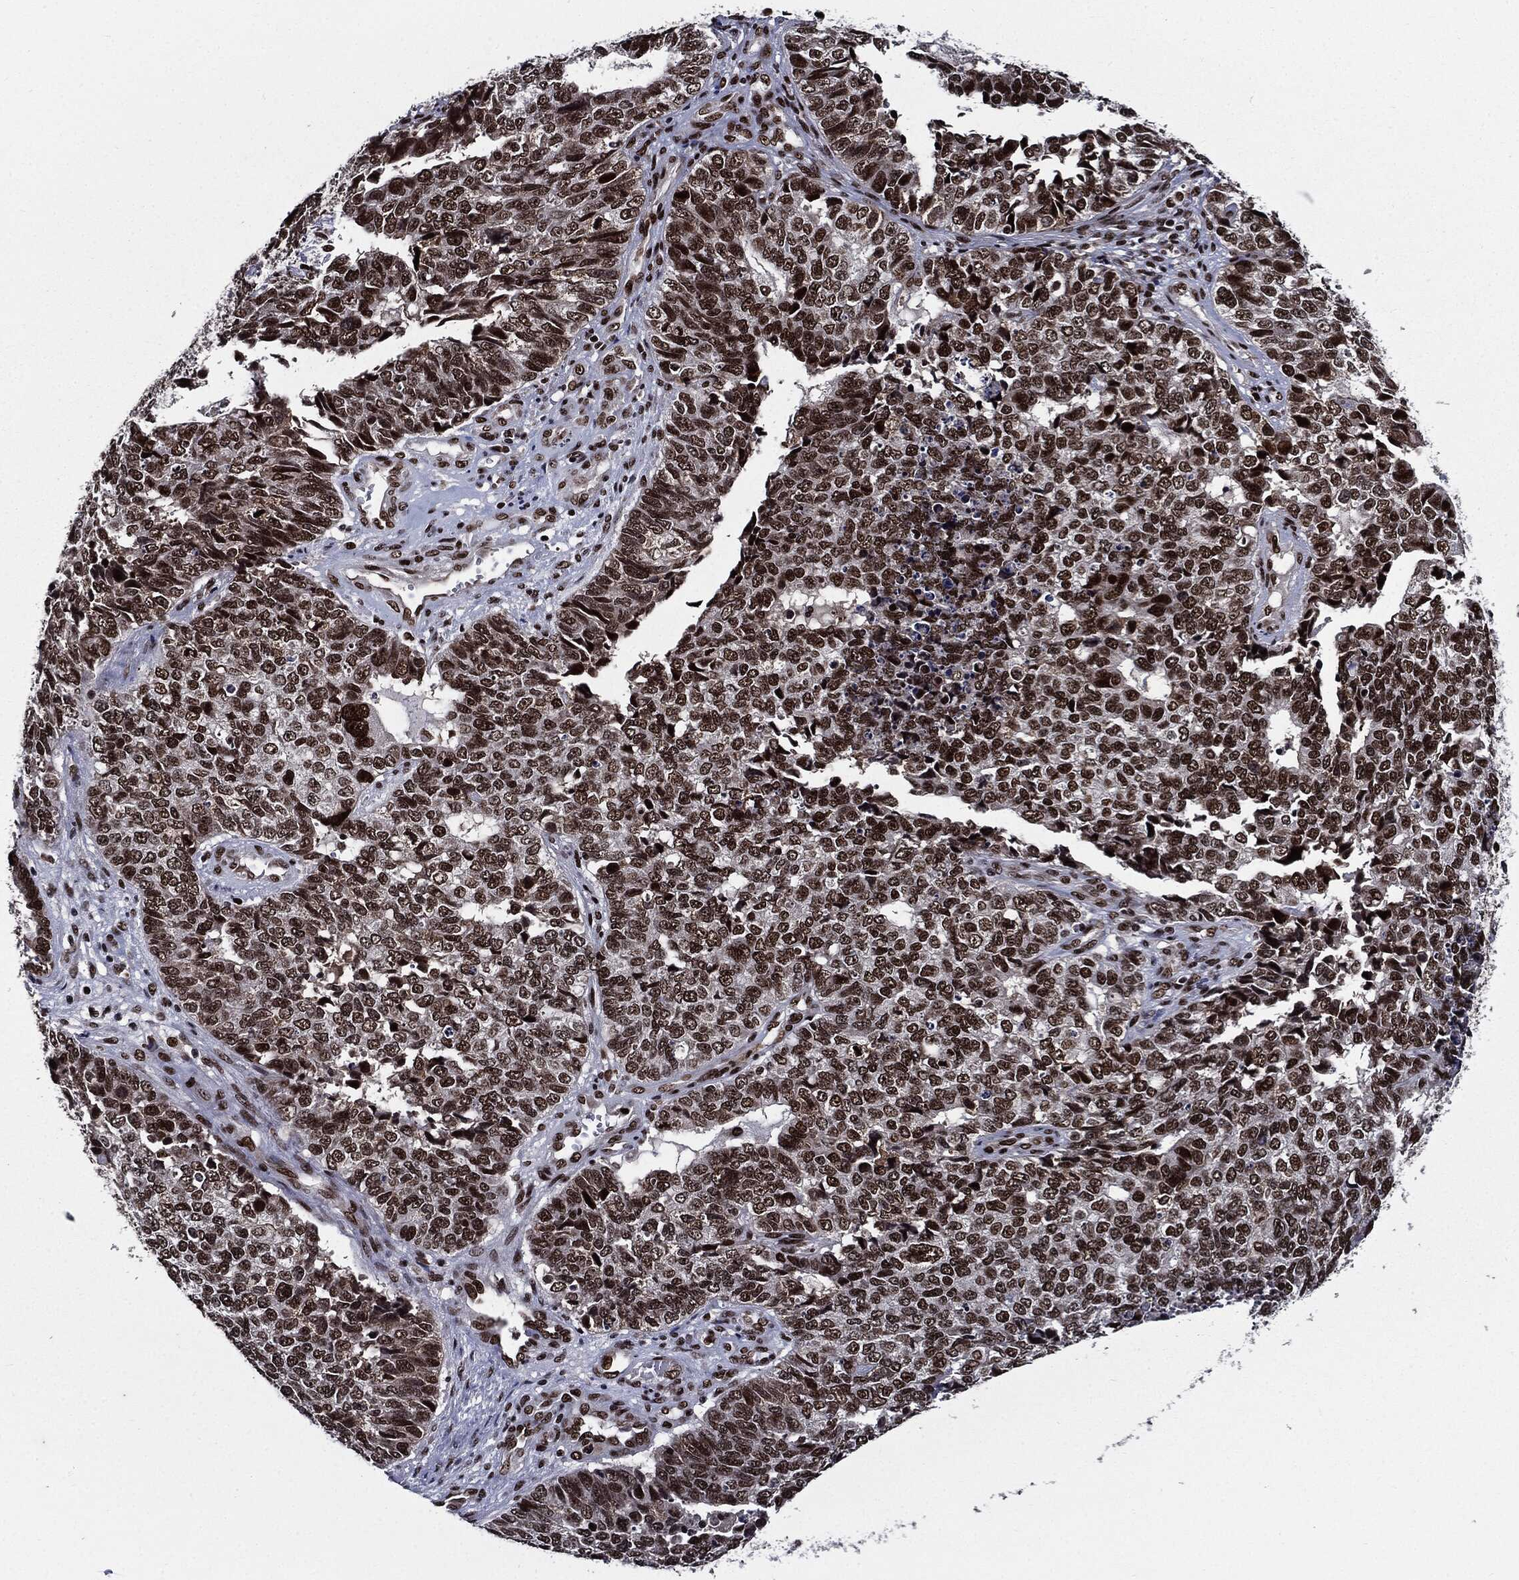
{"staining": {"intensity": "strong", "quantity": "25%-75%", "location": "nuclear"}, "tissue": "cervical cancer", "cell_type": "Tumor cells", "image_type": "cancer", "snomed": [{"axis": "morphology", "description": "Squamous cell carcinoma, NOS"}, {"axis": "topography", "description": "Cervix"}], "caption": "Protein staining of cervical cancer tissue shows strong nuclear staining in about 25%-75% of tumor cells.", "gene": "ZFP91", "patient": {"sex": "female", "age": 63}}